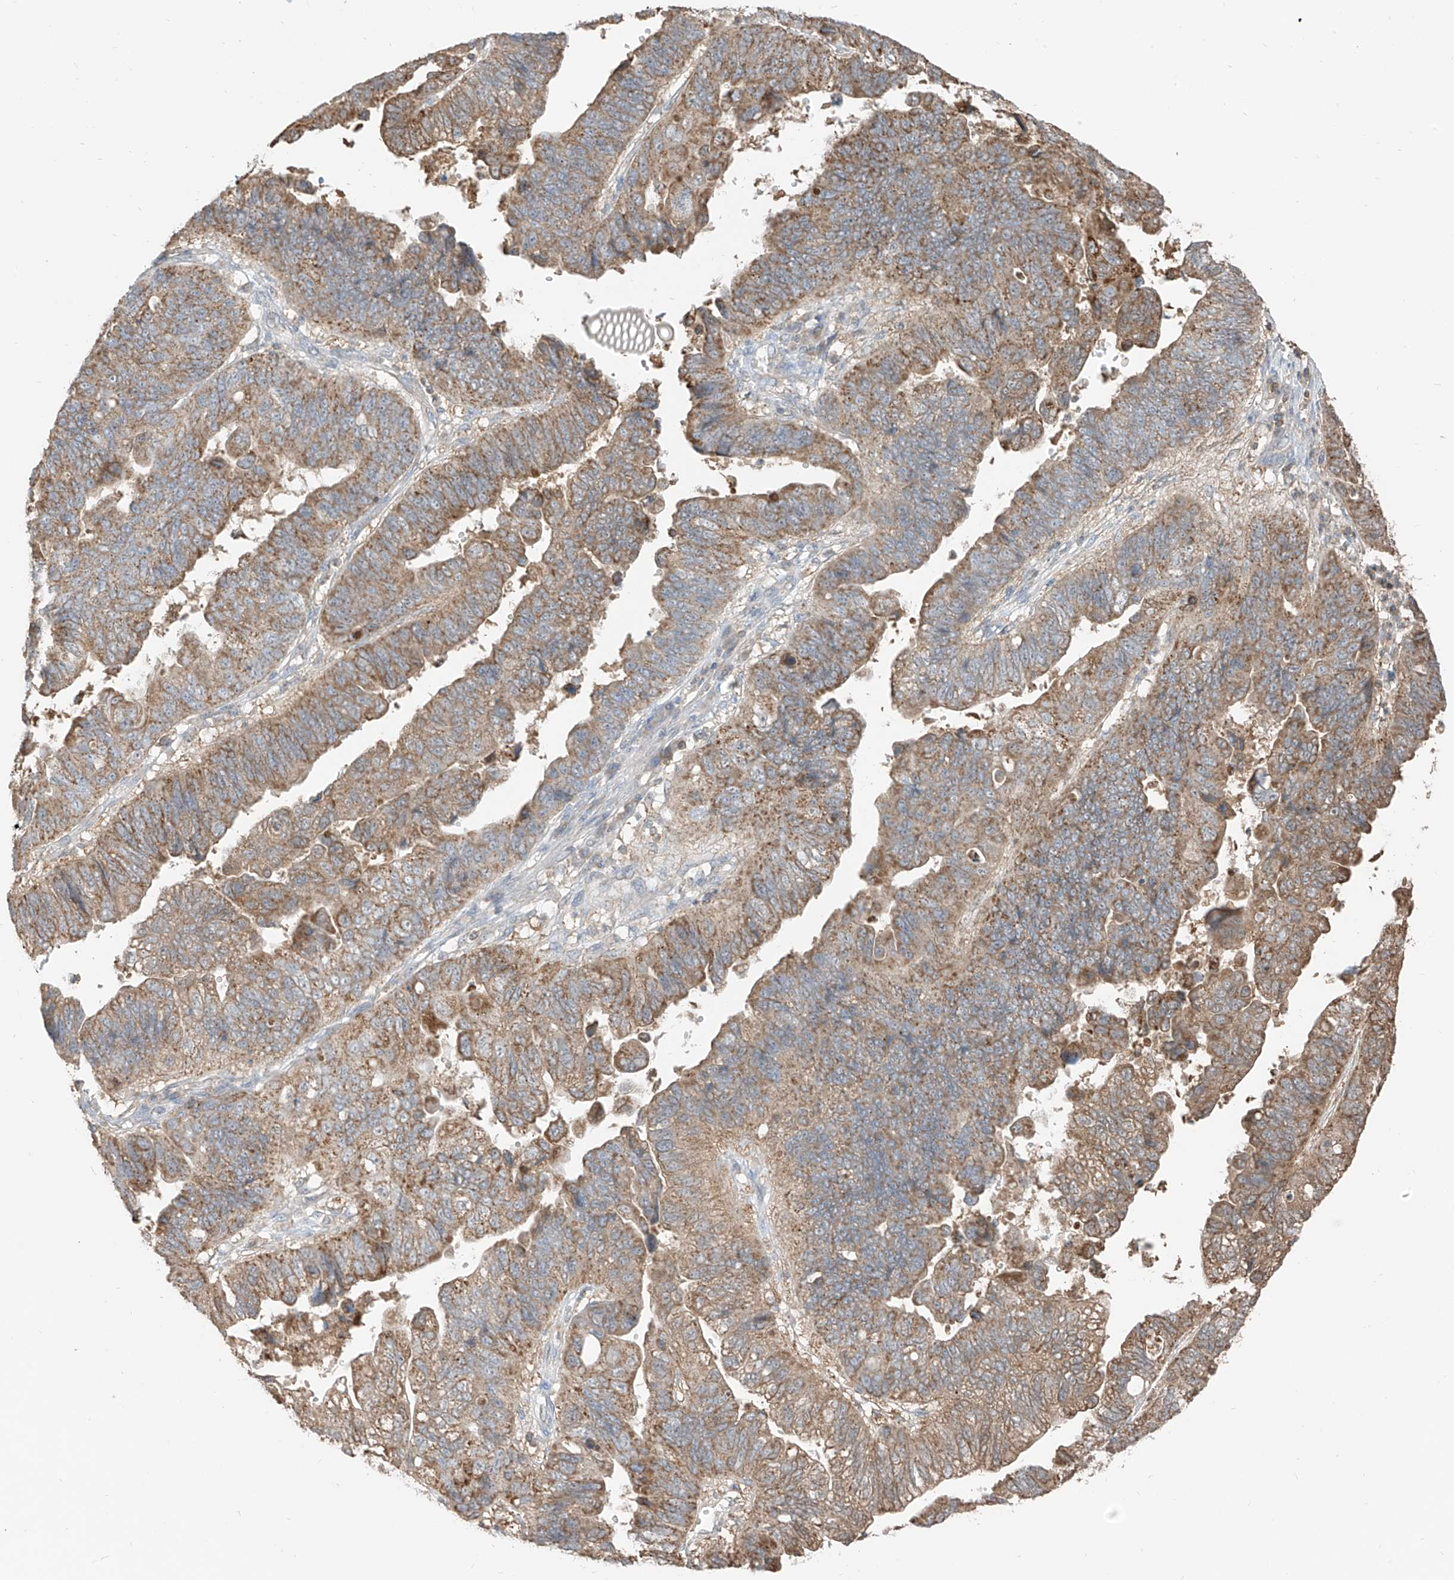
{"staining": {"intensity": "moderate", "quantity": ">75%", "location": "cytoplasmic/membranous"}, "tissue": "stomach cancer", "cell_type": "Tumor cells", "image_type": "cancer", "snomed": [{"axis": "morphology", "description": "Adenocarcinoma, NOS"}, {"axis": "topography", "description": "Stomach"}], "caption": "Human stomach cancer (adenocarcinoma) stained with a protein marker reveals moderate staining in tumor cells.", "gene": "ETHE1", "patient": {"sex": "male", "age": 59}}